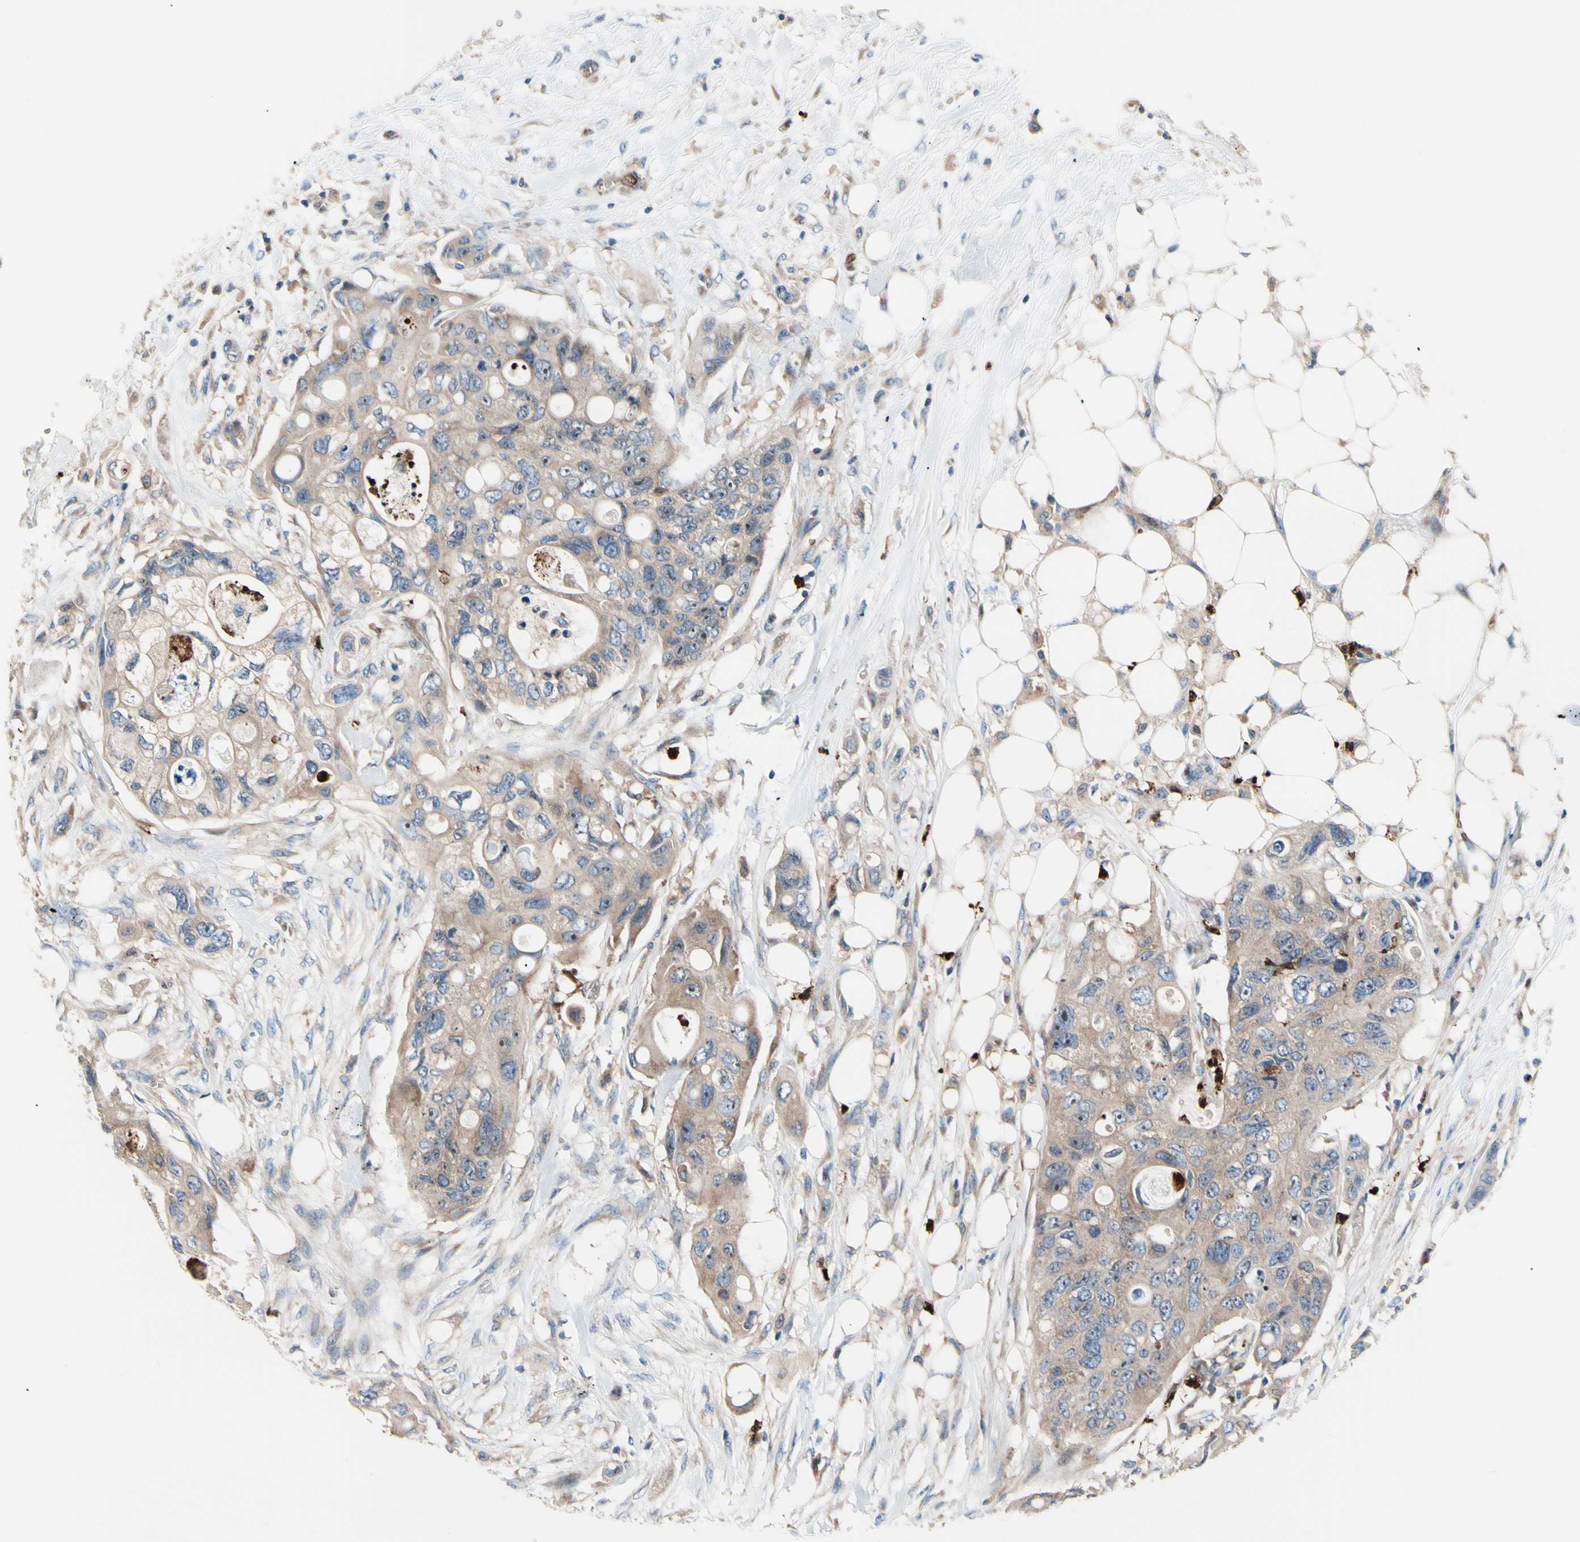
{"staining": {"intensity": "weak", "quantity": ">75%", "location": "cytoplasmic/membranous,nuclear"}, "tissue": "colorectal cancer", "cell_type": "Tumor cells", "image_type": "cancer", "snomed": [{"axis": "morphology", "description": "Adenocarcinoma, NOS"}, {"axis": "topography", "description": "Colon"}], "caption": "Immunohistochemical staining of human adenocarcinoma (colorectal) shows low levels of weak cytoplasmic/membranous and nuclear protein staining in approximately >75% of tumor cells.", "gene": "USP9X", "patient": {"sex": "female", "age": 57}}